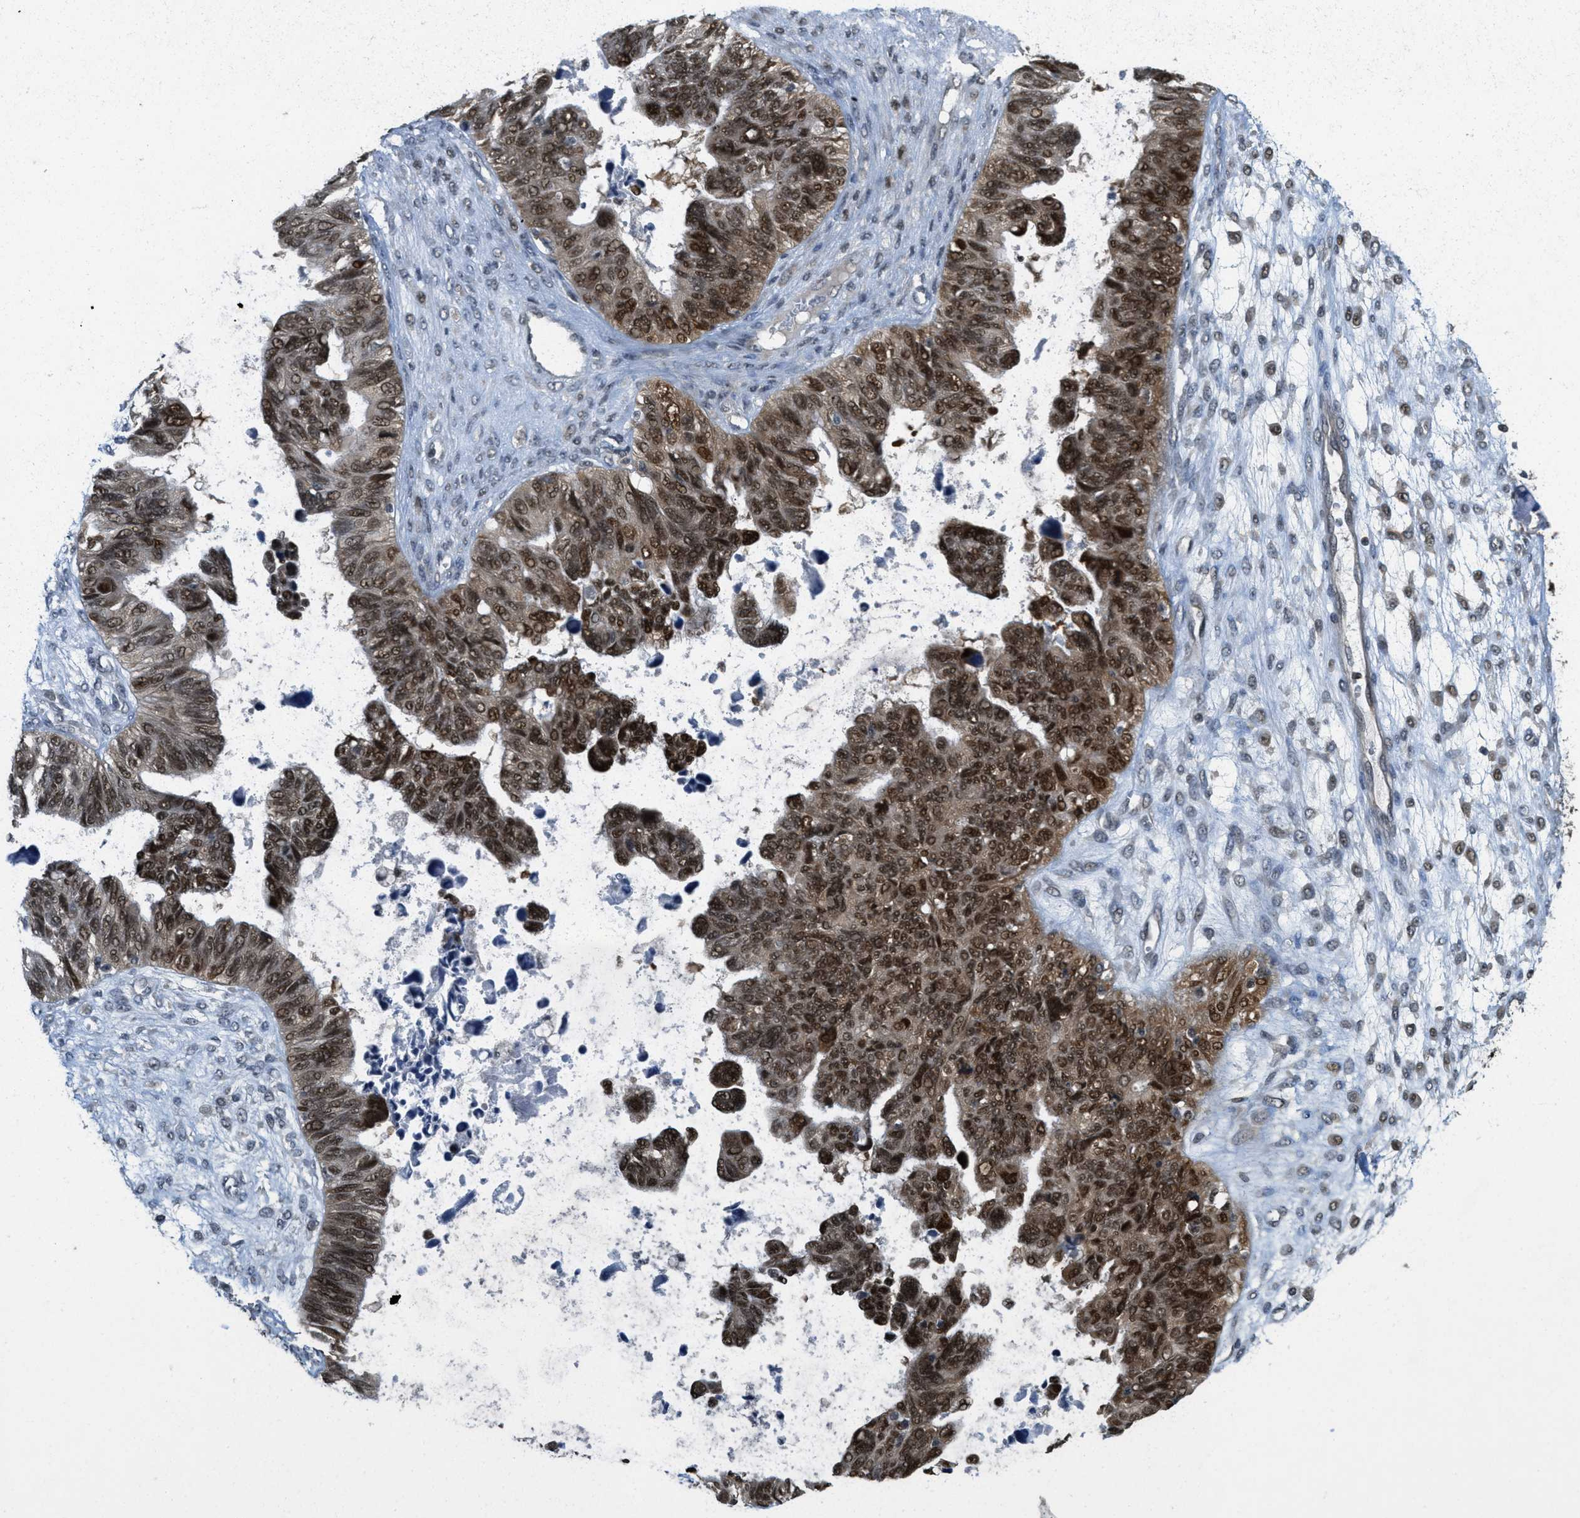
{"staining": {"intensity": "strong", "quantity": ">75%", "location": "cytoplasmic/membranous,nuclear"}, "tissue": "ovarian cancer", "cell_type": "Tumor cells", "image_type": "cancer", "snomed": [{"axis": "morphology", "description": "Cystadenocarcinoma, serous, NOS"}, {"axis": "topography", "description": "Ovary"}], "caption": "Immunohistochemical staining of human serous cystadenocarcinoma (ovarian) shows strong cytoplasmic/membranous and nuclear protein staining in about >75% of tumor cells.", "gene": "DNAJB1", "patient": {"sex": "female", "age": 79}}